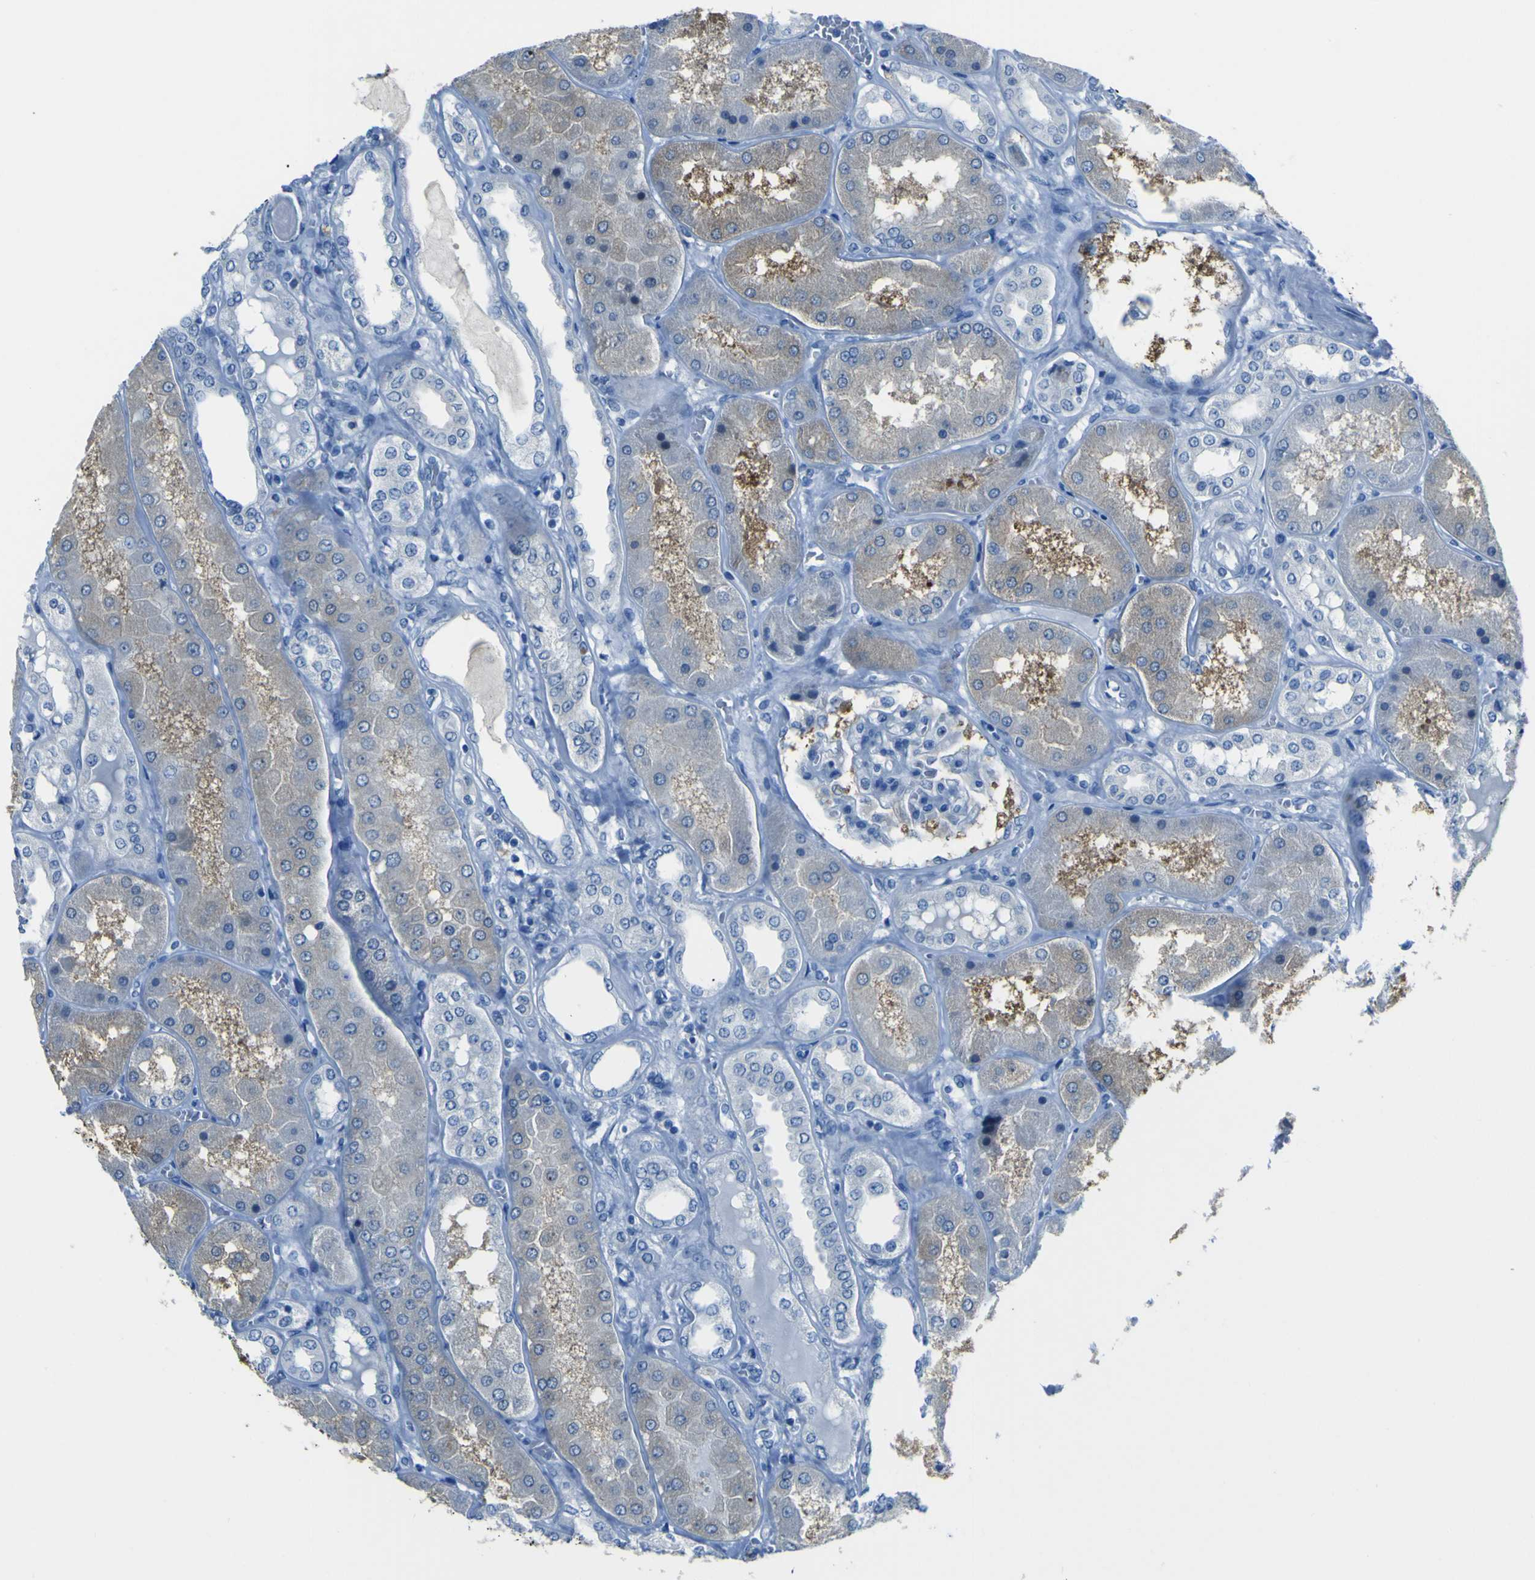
{"staining": {"intensity": "negative", "quantity": "none", "location": "none"}, "tissue": "kidney", "cell_type": "Cells in glomeruli", "image_type": "normal", "snomed": [{"axis": "morphology", "description": "Normal tissue, NOS"}, {"axis": "topography", "description": "Kidney"}], "caption": "Immunohistochemistry histopathology image of normal kidney stained for a protein (brown), which reveals no staining in cells in glomeruli.", "gene": "PHKG1", "patient": {"sex": "female", "age": 56}}